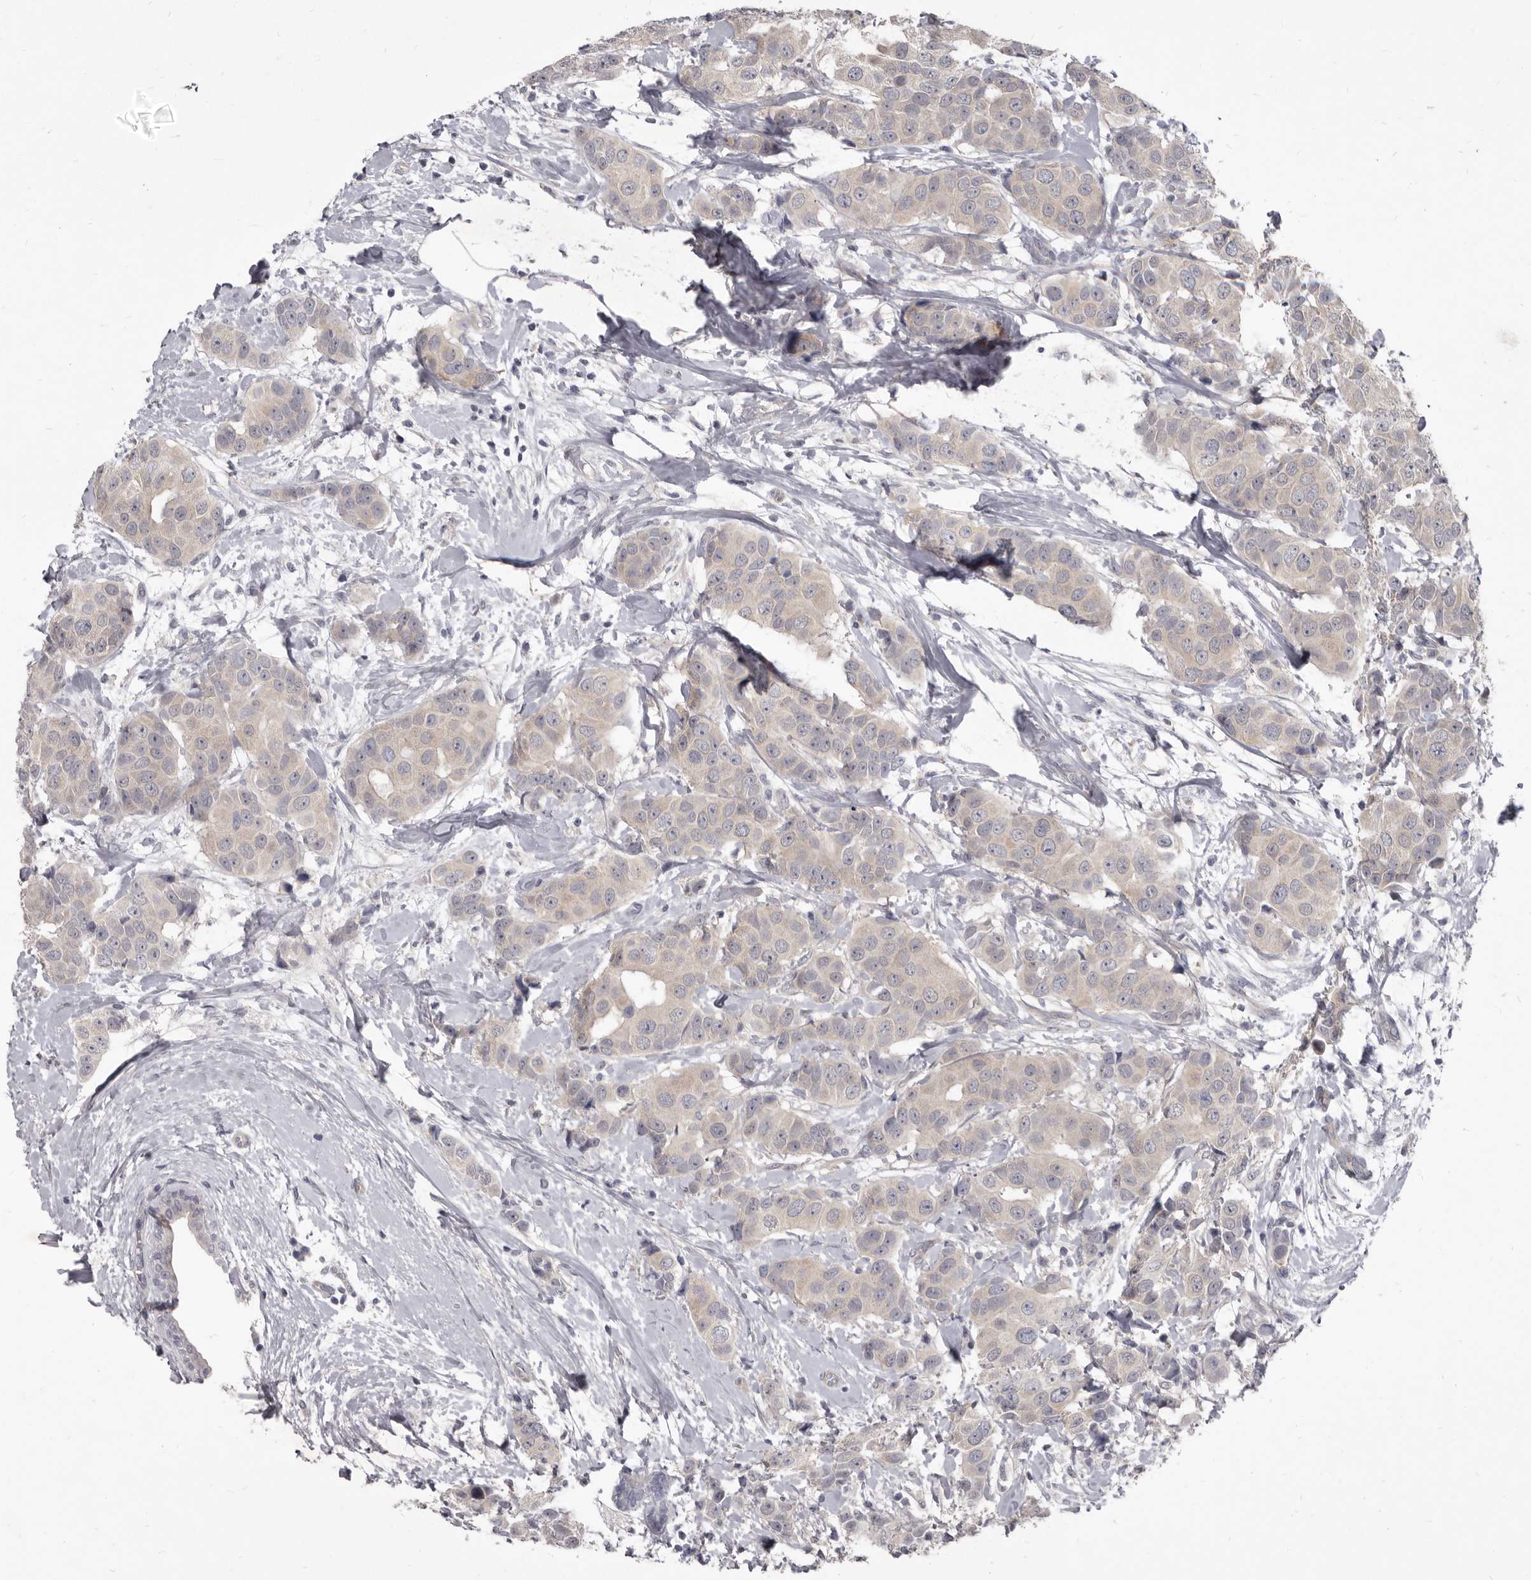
{"staining": {"intensity": "weak", "quantity": "<25%", "location": "cytoplasmic/membranous"}, "tissue": "breast cancer", "cell_type": "Tumor cells", "image_type": "cancer", "snomed": [{"axis": "morphology", "description": "Normal tissue, NOS"}, {"axis": "morphology", "description": "Duct carcinoma"}, {"axis": "topography", "description": "Breast"}], "caption": "An immunohistochemistry image of breast cancer (infiltrating ductal carcinoma) is shown. There is no staining in tumor cells of breast cancer (infiltrating ductal carcinoma). (DAB (3,3'-diaminobenzidine) immunohistochemistry (IHC) with hematoxylin counter stain).", "gene": "GSK3B", "patient": {"sex": "female", "age": 39}}